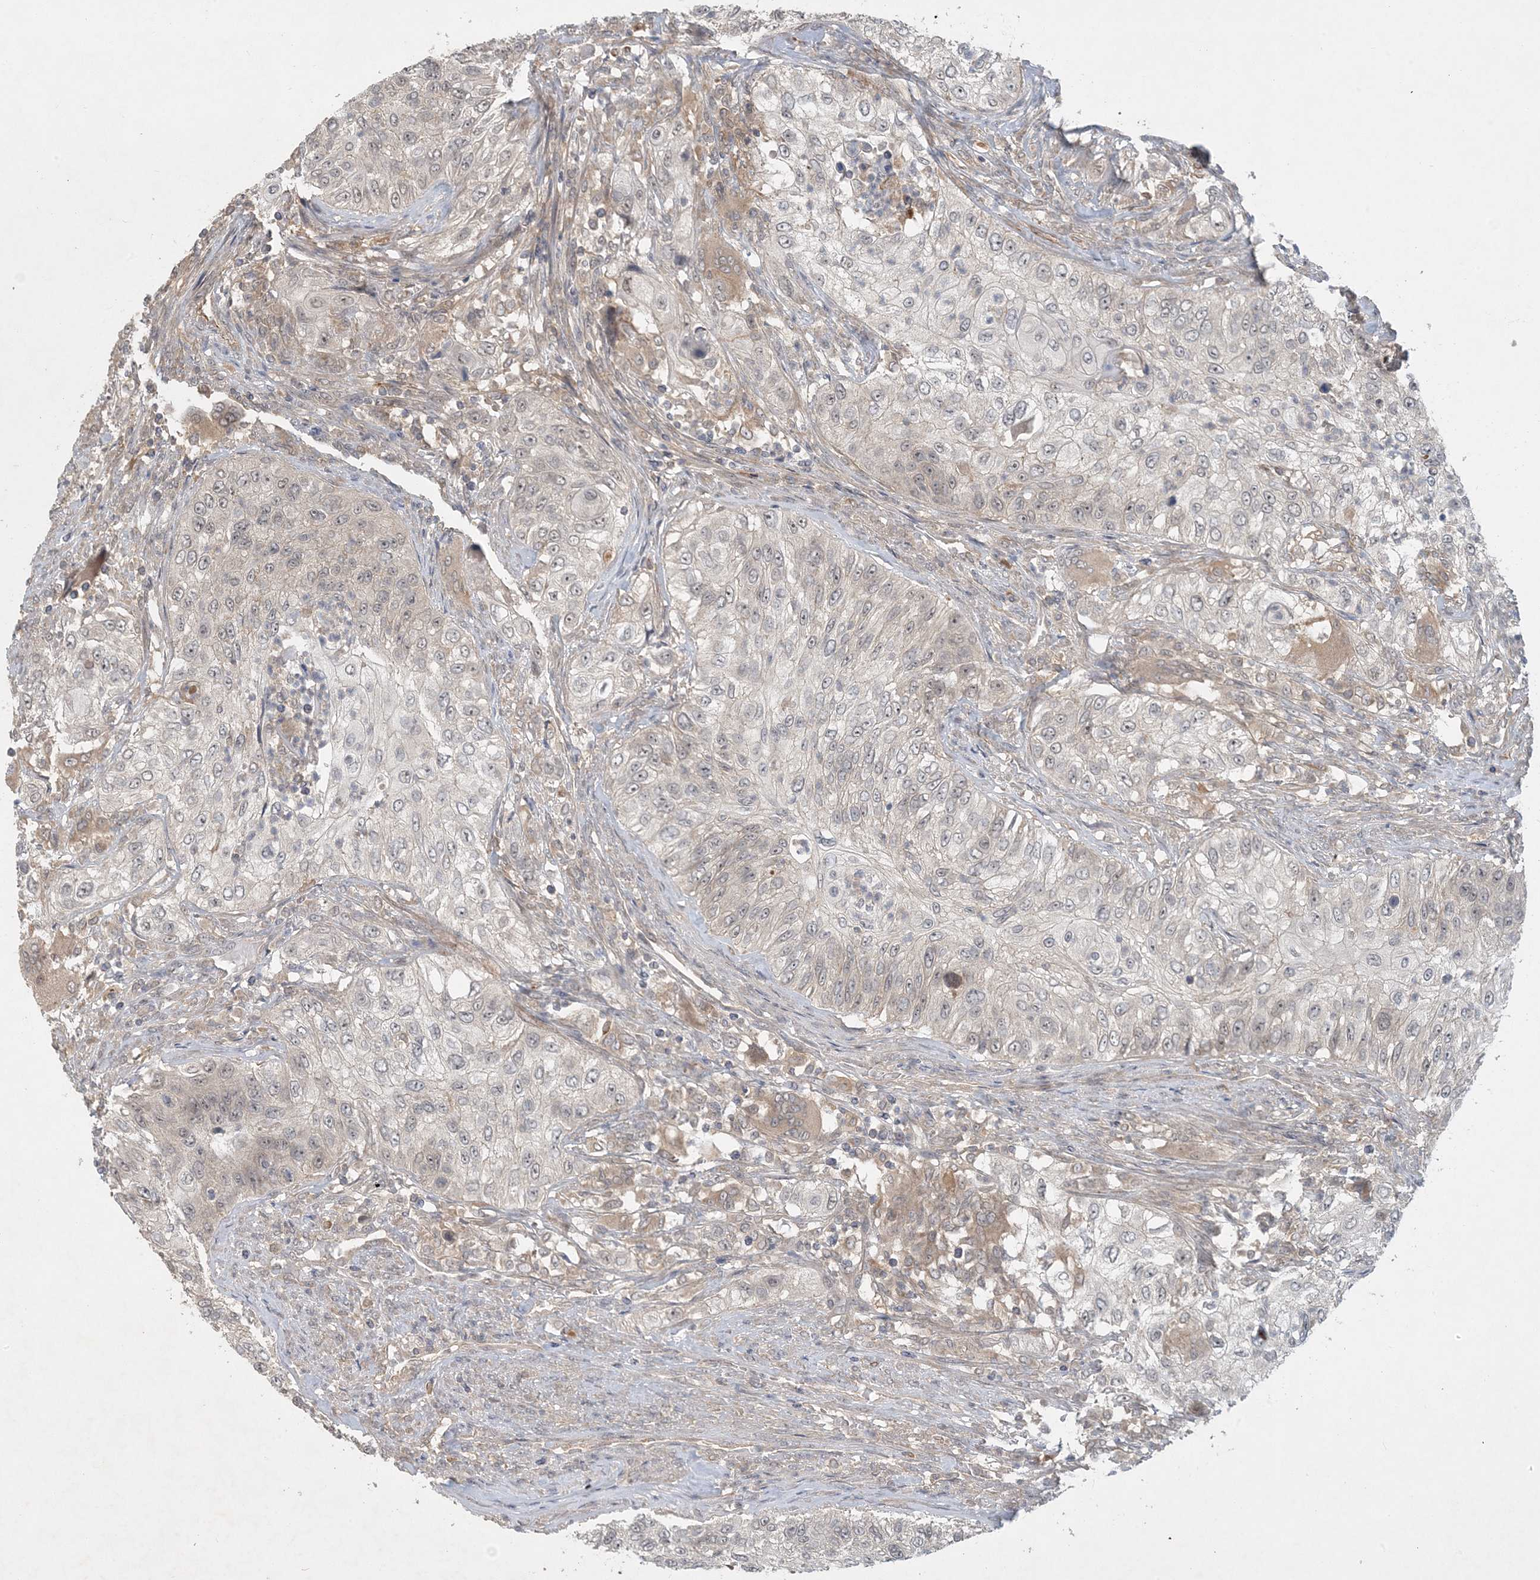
{"staining": {"intensity": "negative", "quantity": "none", "location": "none"}, "tissue": "urothelial cancer", "cell_type": "Tumor cells", "image_type": "cancer", "snomed": [{"axis": "morphology", "description": "Urothelial carcinoma, High grade"}, {"axis": "topography", "description": "Urinary bladder"}], "caption": "Immunohistochemistry of urothelial cancer shows no staining in tumor cells.", "gene": "ZCCHC4", "patient": {"sex": "female", "age": 60}}